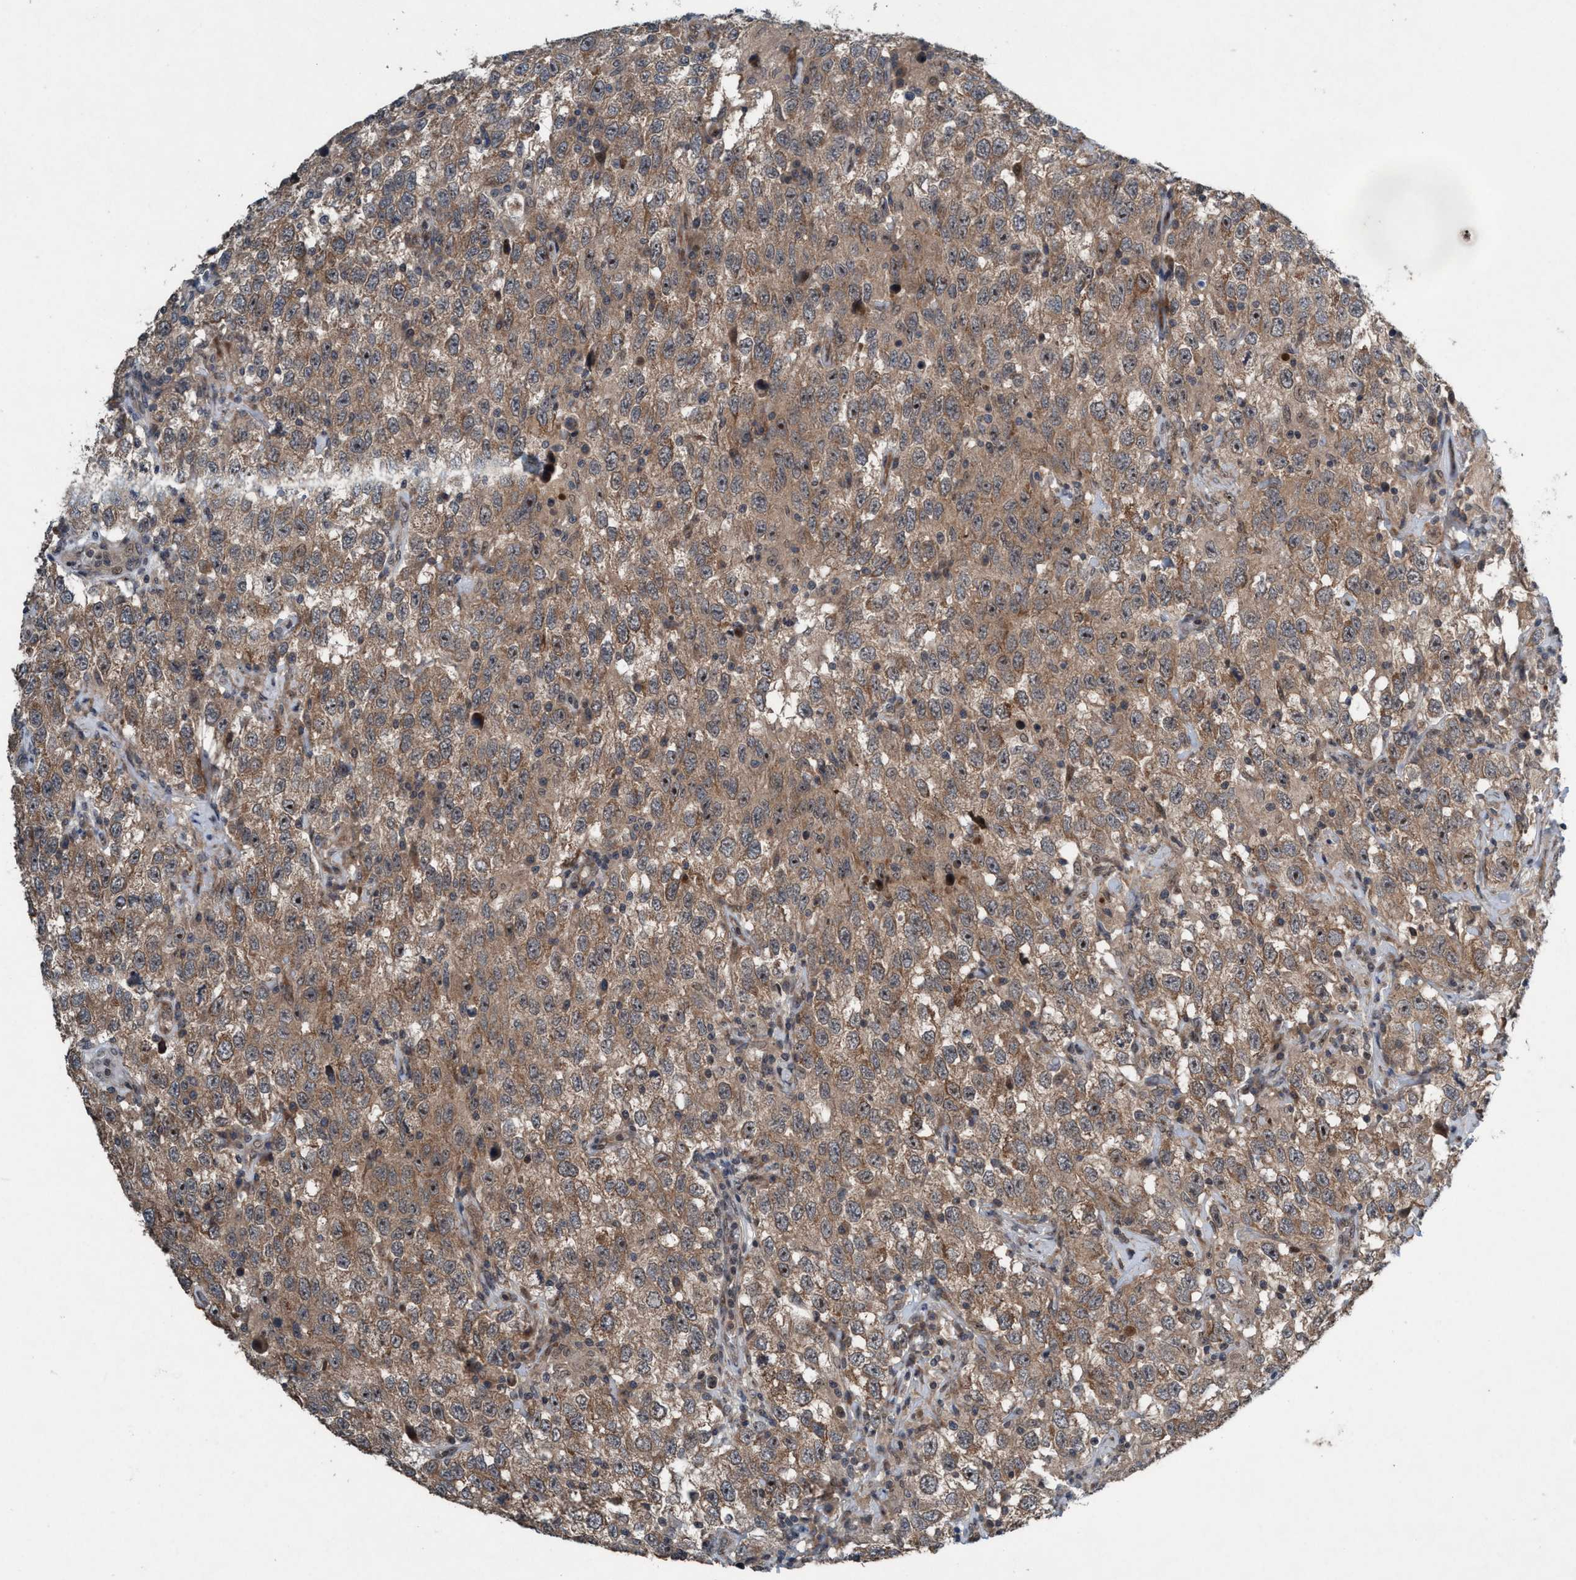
{"staining": {"intensity": "moderate", "quantity": ">75%", "location": "cytoplasmic/membranous,nuclear"}, "tissue": "testis cancer", "cell_type": "Tumor cells", "image_type": "cancer", "snomed": [{"axis": "morphology", "description": "Seminoma, NOS"}, {"axis": "topography", "description": "Testis"}], "caption": "Moderate cytoplasmic/membranous and nuclear protein expression is appreciated in approximately >75% of tumor cells in testis cancer (seminoma). The staining is performed using DAB brown chromogen to label protein expression. The nuclei are counter-stained blue using hematoxylin.", "gene": "NISCH", "patient": {"sex": "male", "age": 41}}